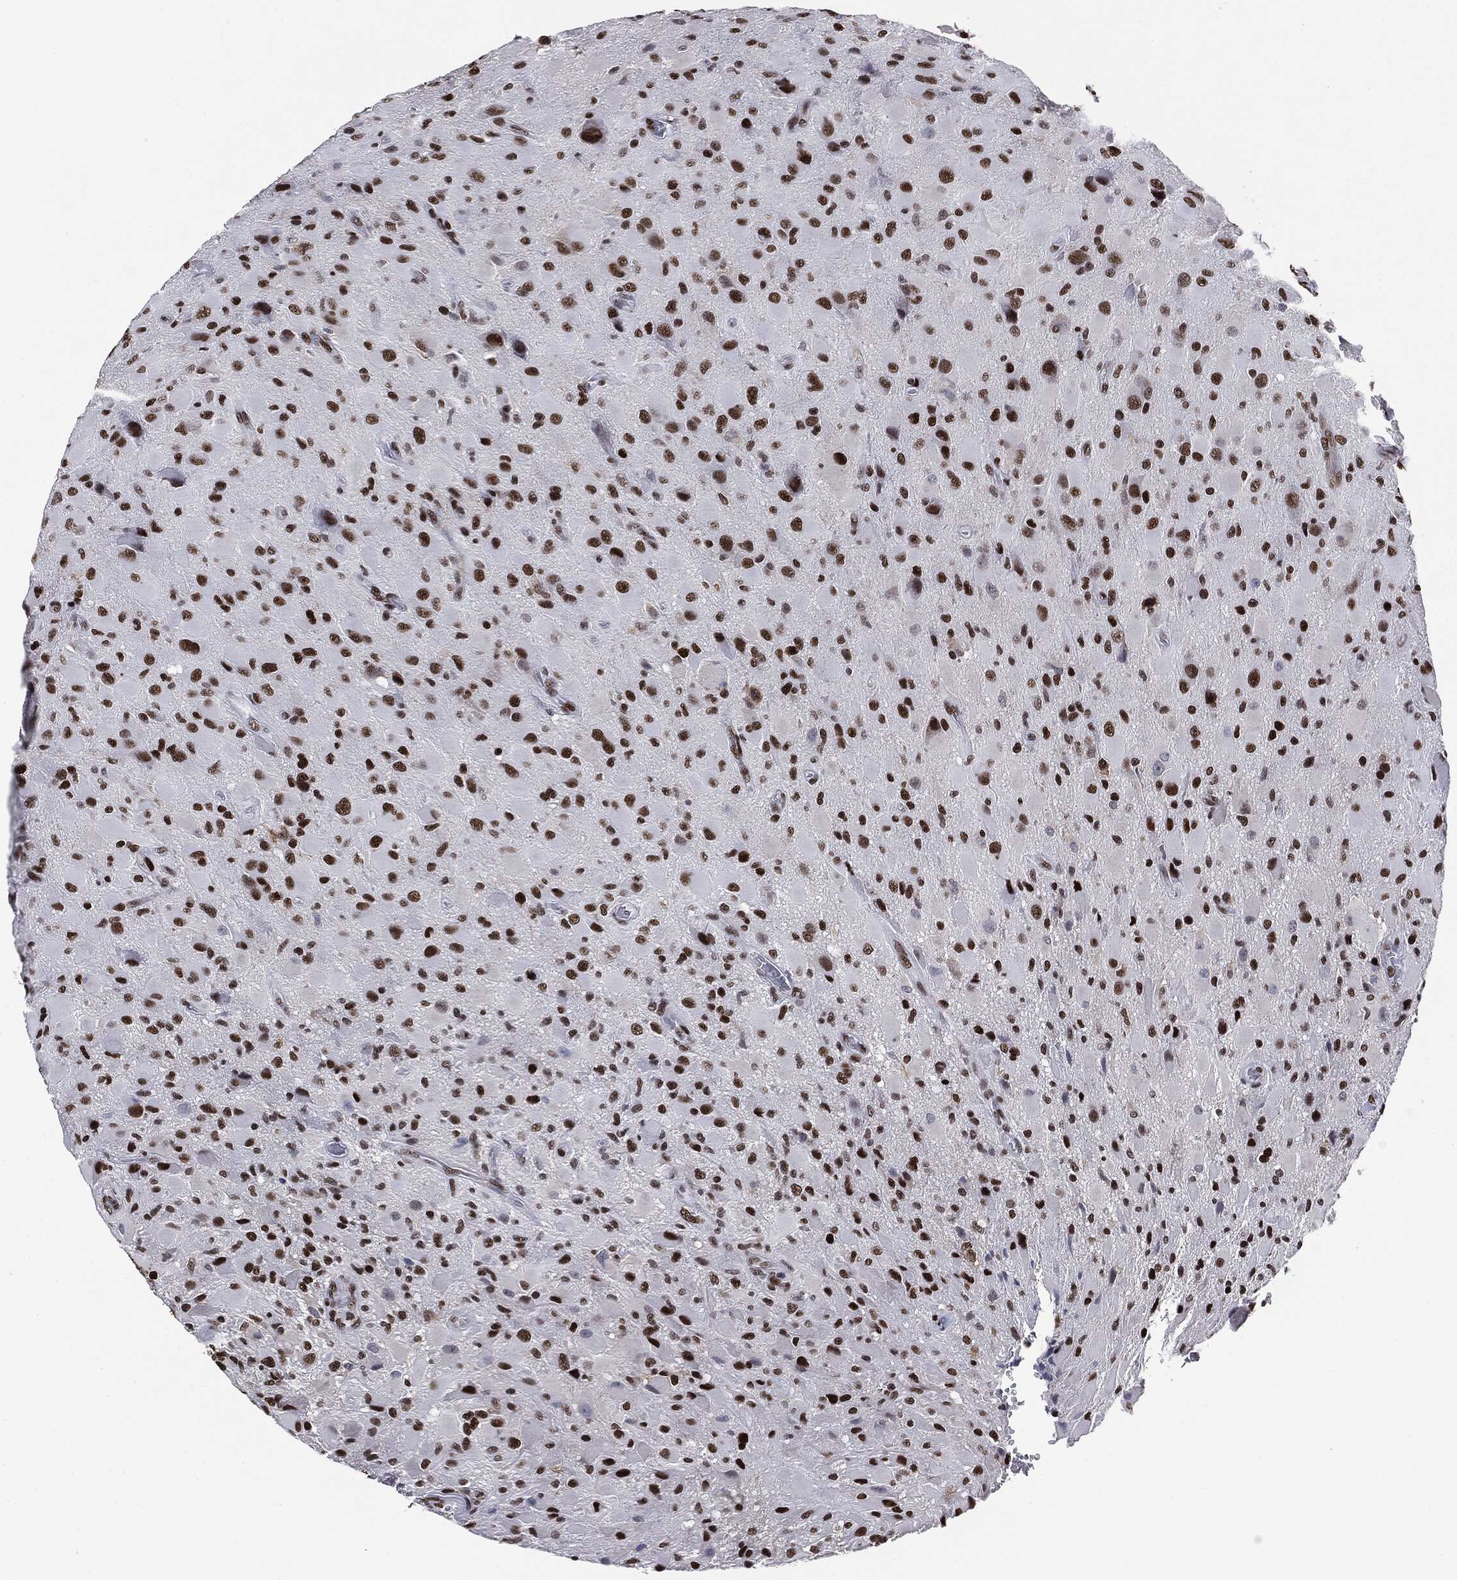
{"staining": {"intensity": "strong", "quantity": ">75%", "location": "nuclear"}, "tissue": "glioma", "cell_type": "Tumor cells", "image_type": "cancer", "snomed": [{"axis": "morphology", "description": "Glioma, malignant, High grade"}, {"axis": "topography", "description": "Cerebral cortex"}], "caption": "Strong nuclear expression is seen in approximately >75% of tumor cells in malignant glioma (high-grade).", "gene": "MSH2", "patient": {"sex": "male", "age": 35}}